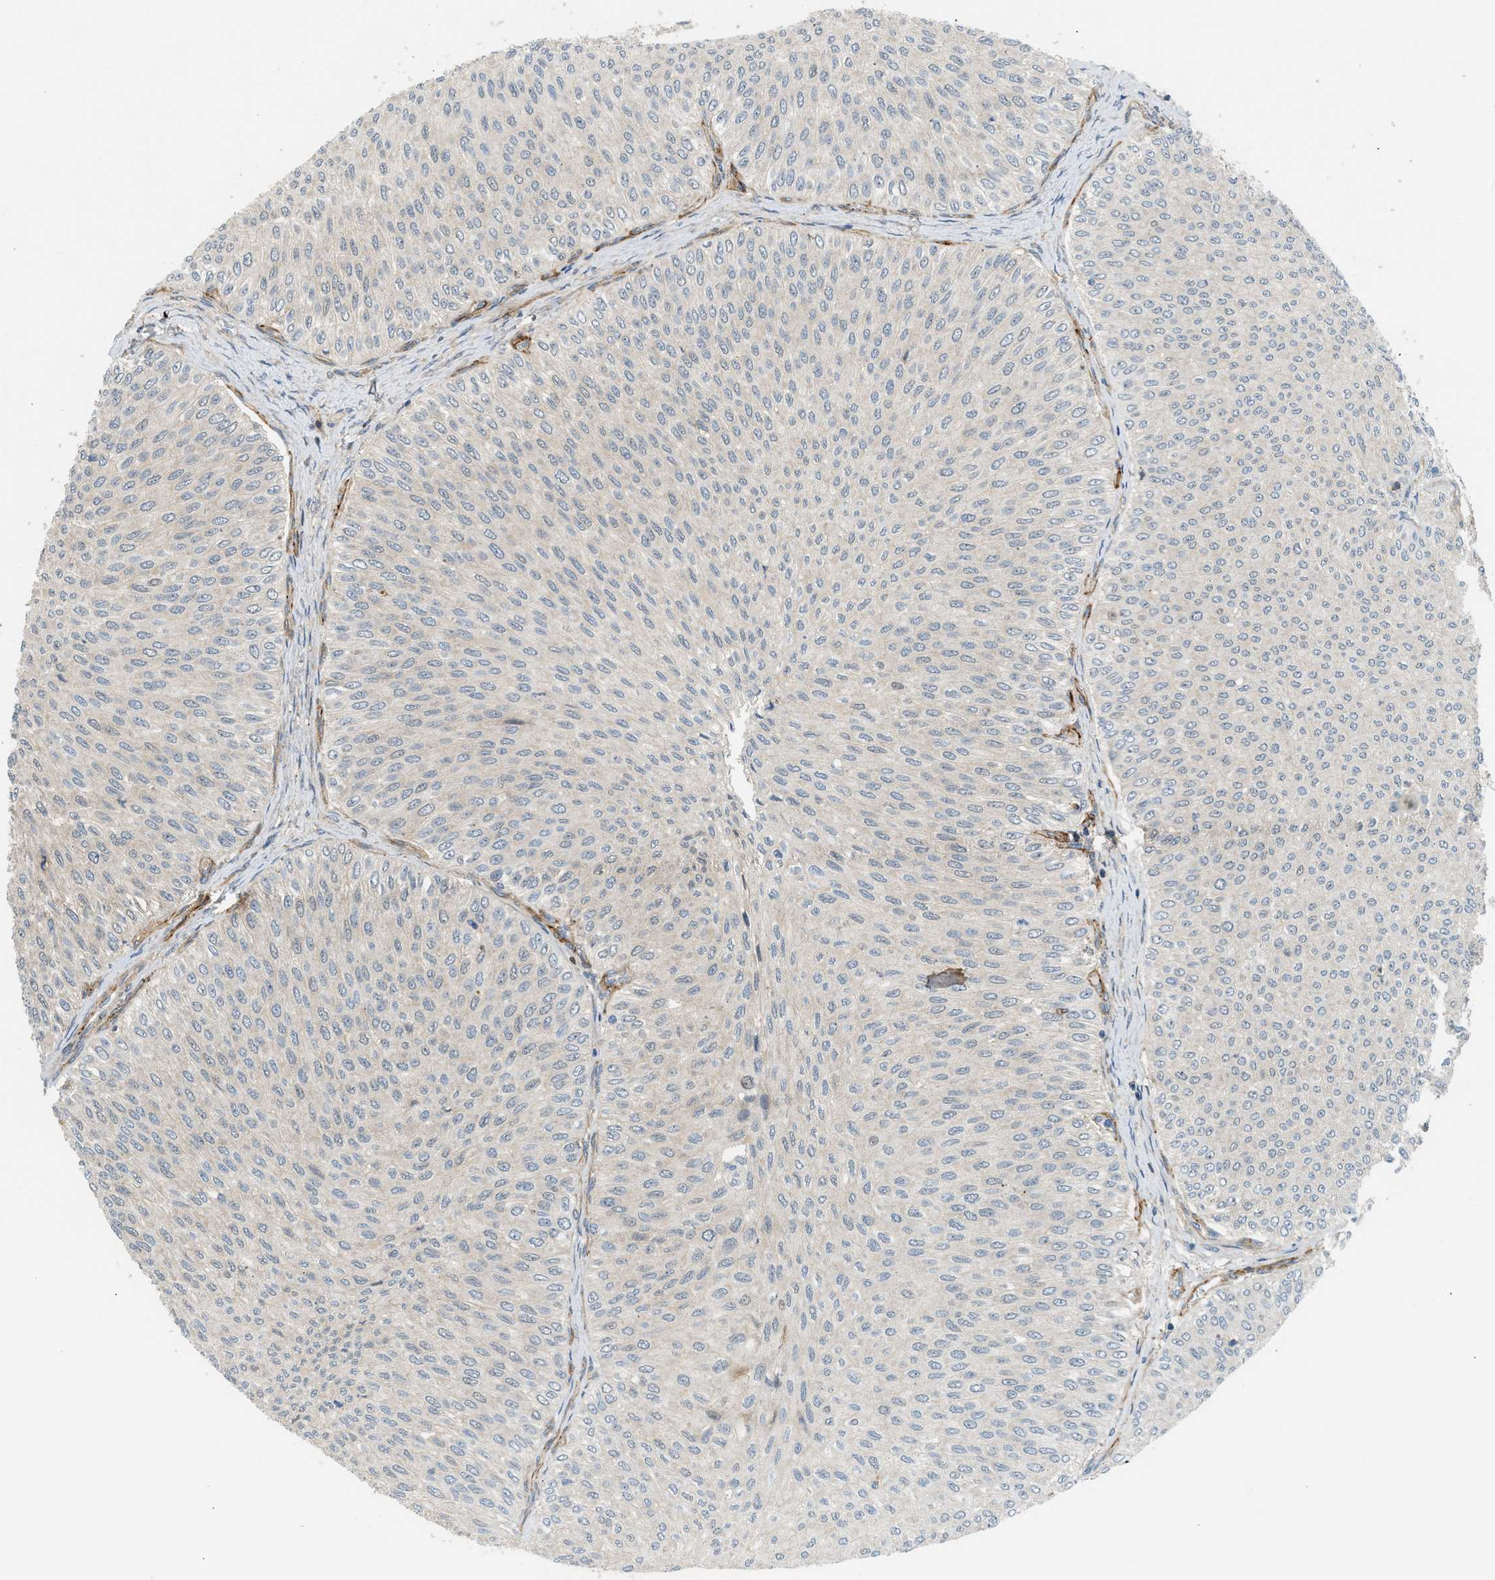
{"staining": {"intensity": "negative", "quantity": "none", "location": "none"}, "tissue": "urothelial cancer", "cell_type": "Tumor cells", "image_type": "cancer", "snomed": [{"axis": "morphology", "description": "Urothelial carcinoma, Low grade"}, {"axis": "topography", "description": "Urinary bladder"}], "caption": "Tumor cells show no significant protein positivity in urothelial cancer. (DAB (3,3'-diaminobenzidine) immunohistochemistry (IHC), high magnification).", "gene": "EDNRA", "patient": {"sex": "male", "age": 78}}